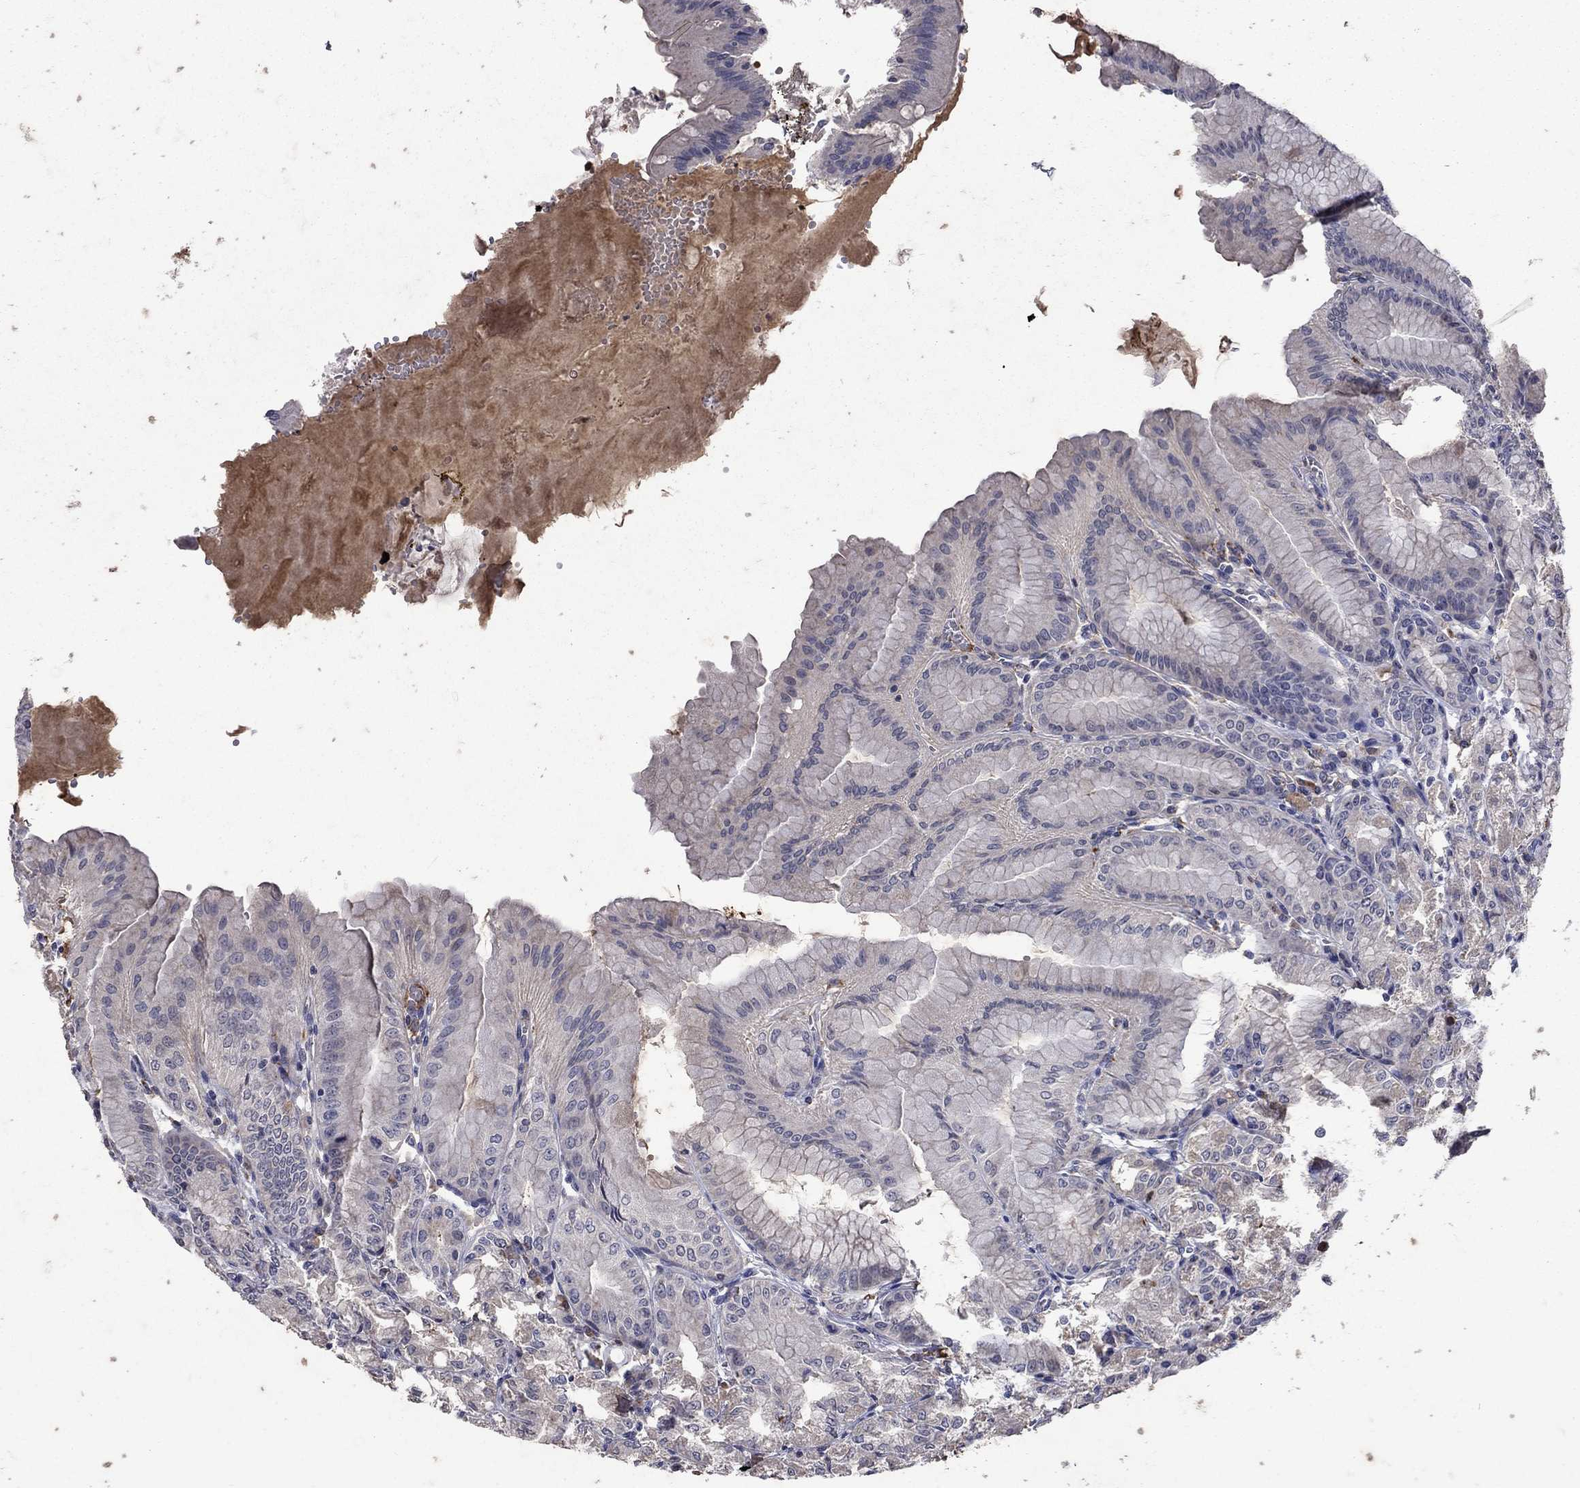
{"staining": {"intensity": "weak", "quantity": "<25%", "location": "cytoplasmic/membranous"}, "tissue": "stomach", "cell_type": "Glandular cells", "image_type": "normal", "snomed": [{"axis": "morphology", "description": "Normal tissue, NOS"}, {"axis": "topography", "description": "Stomach"}], "caption": "This histopathology image is of unremarkable stomach stained with immunohistochemistry (IHC) to label a protein in brown with the nuclei are counter-stained blue. There is no staining in glandular cells. Brightfield microscopy of immunohistochemistry (IHC) stained with DAB (3,3'-diaminobenzidine) (brown) and hematoxylin (blue), captured at high magnification.", "gene": "NPC2", "patient": {"sex": "male", "age": 71}}